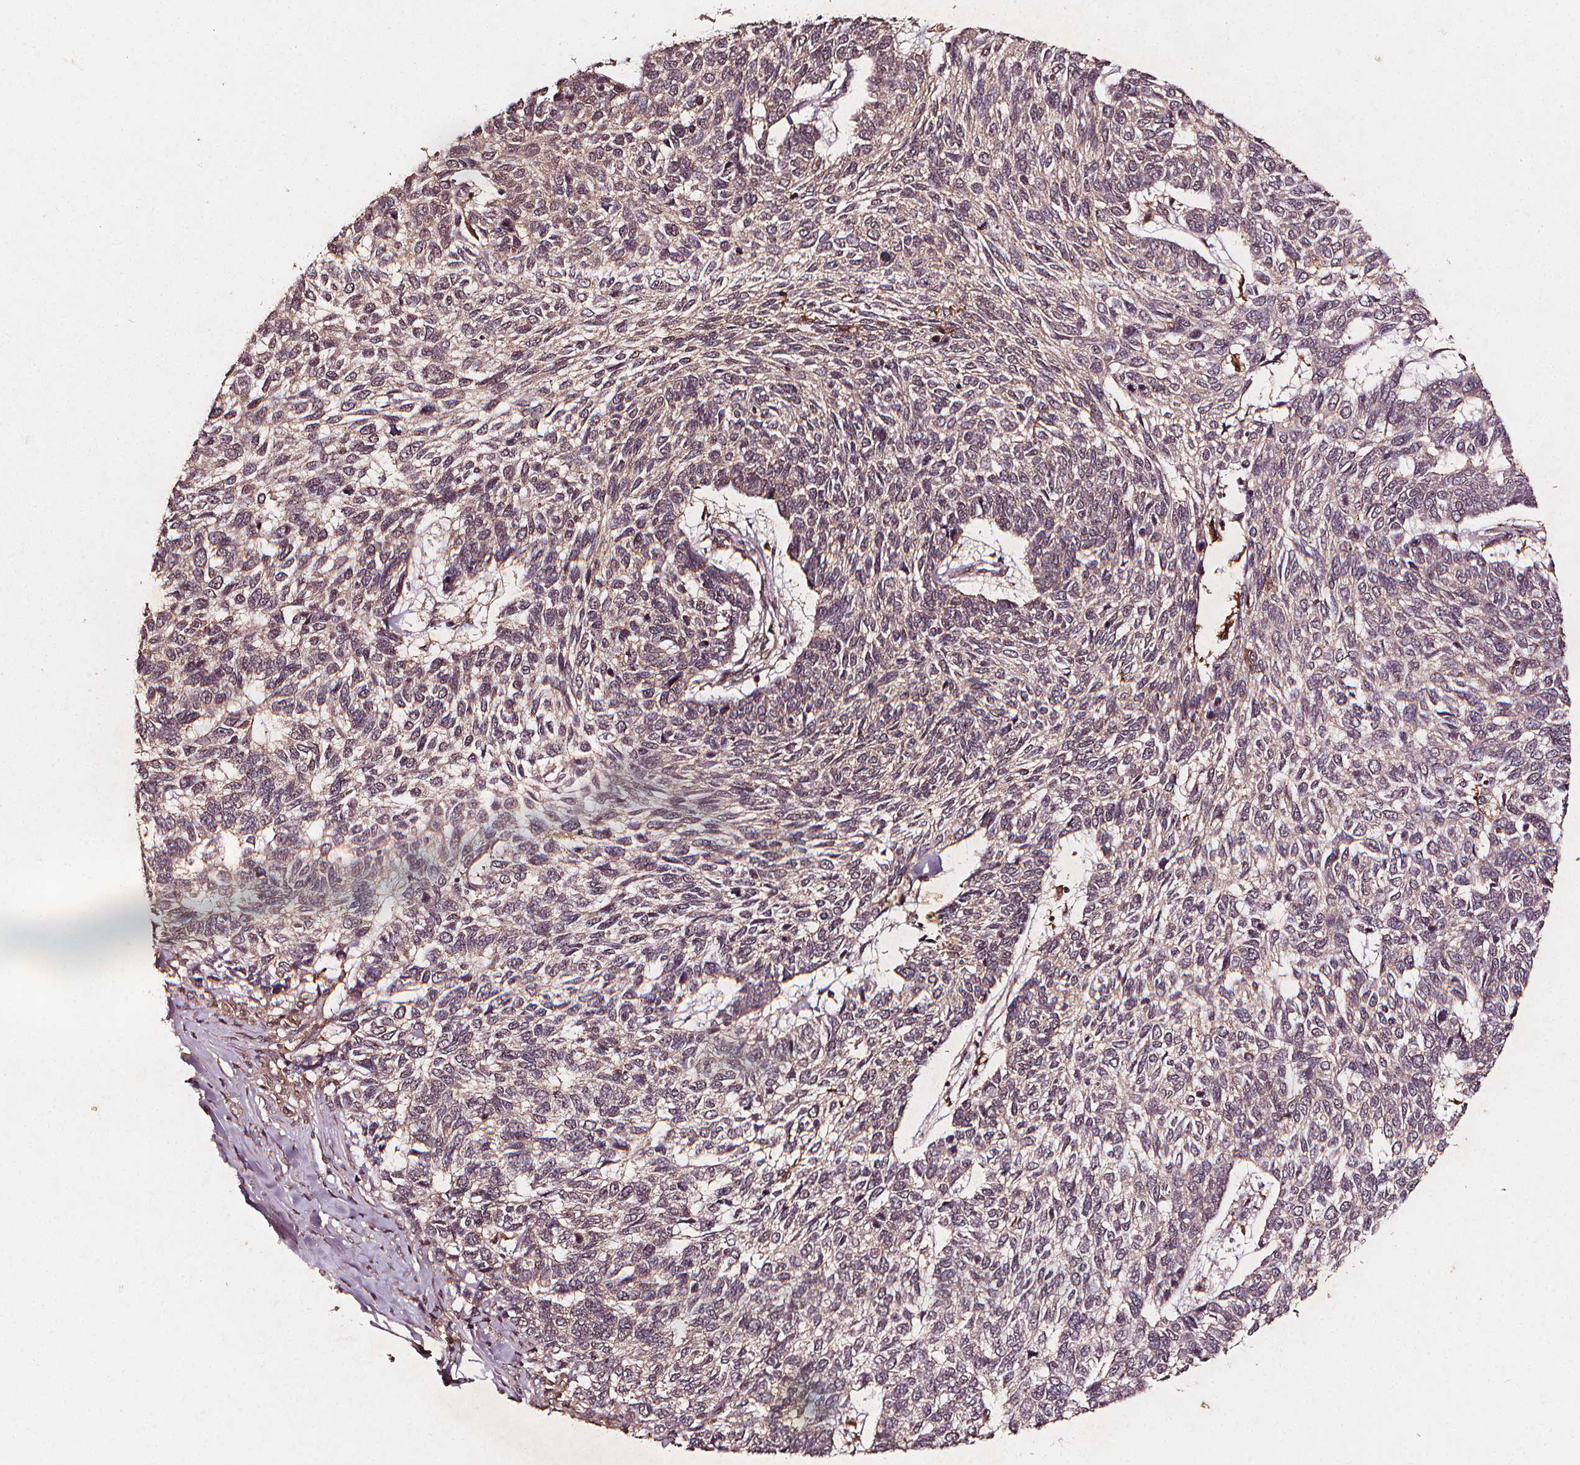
{"staining": {"intensity": "weak", "quantity": "<25%", "location": "cytoplasmic/membranous"}, "tissue": "skin cancer", "cell_type": "Tumor cells", "image_type": "cancer", "snomed": [{"axis": "morphology", "description": "Basal cell carcinoma"}, {"axis": "topography", "description": "Skin"}], "caption": "DAB immunohistochemical staining of human skin cancer exhibits no significant expression in tumor cells.", "gene": "ABCA1", "patient": {"sex": "female", "age": 65}}